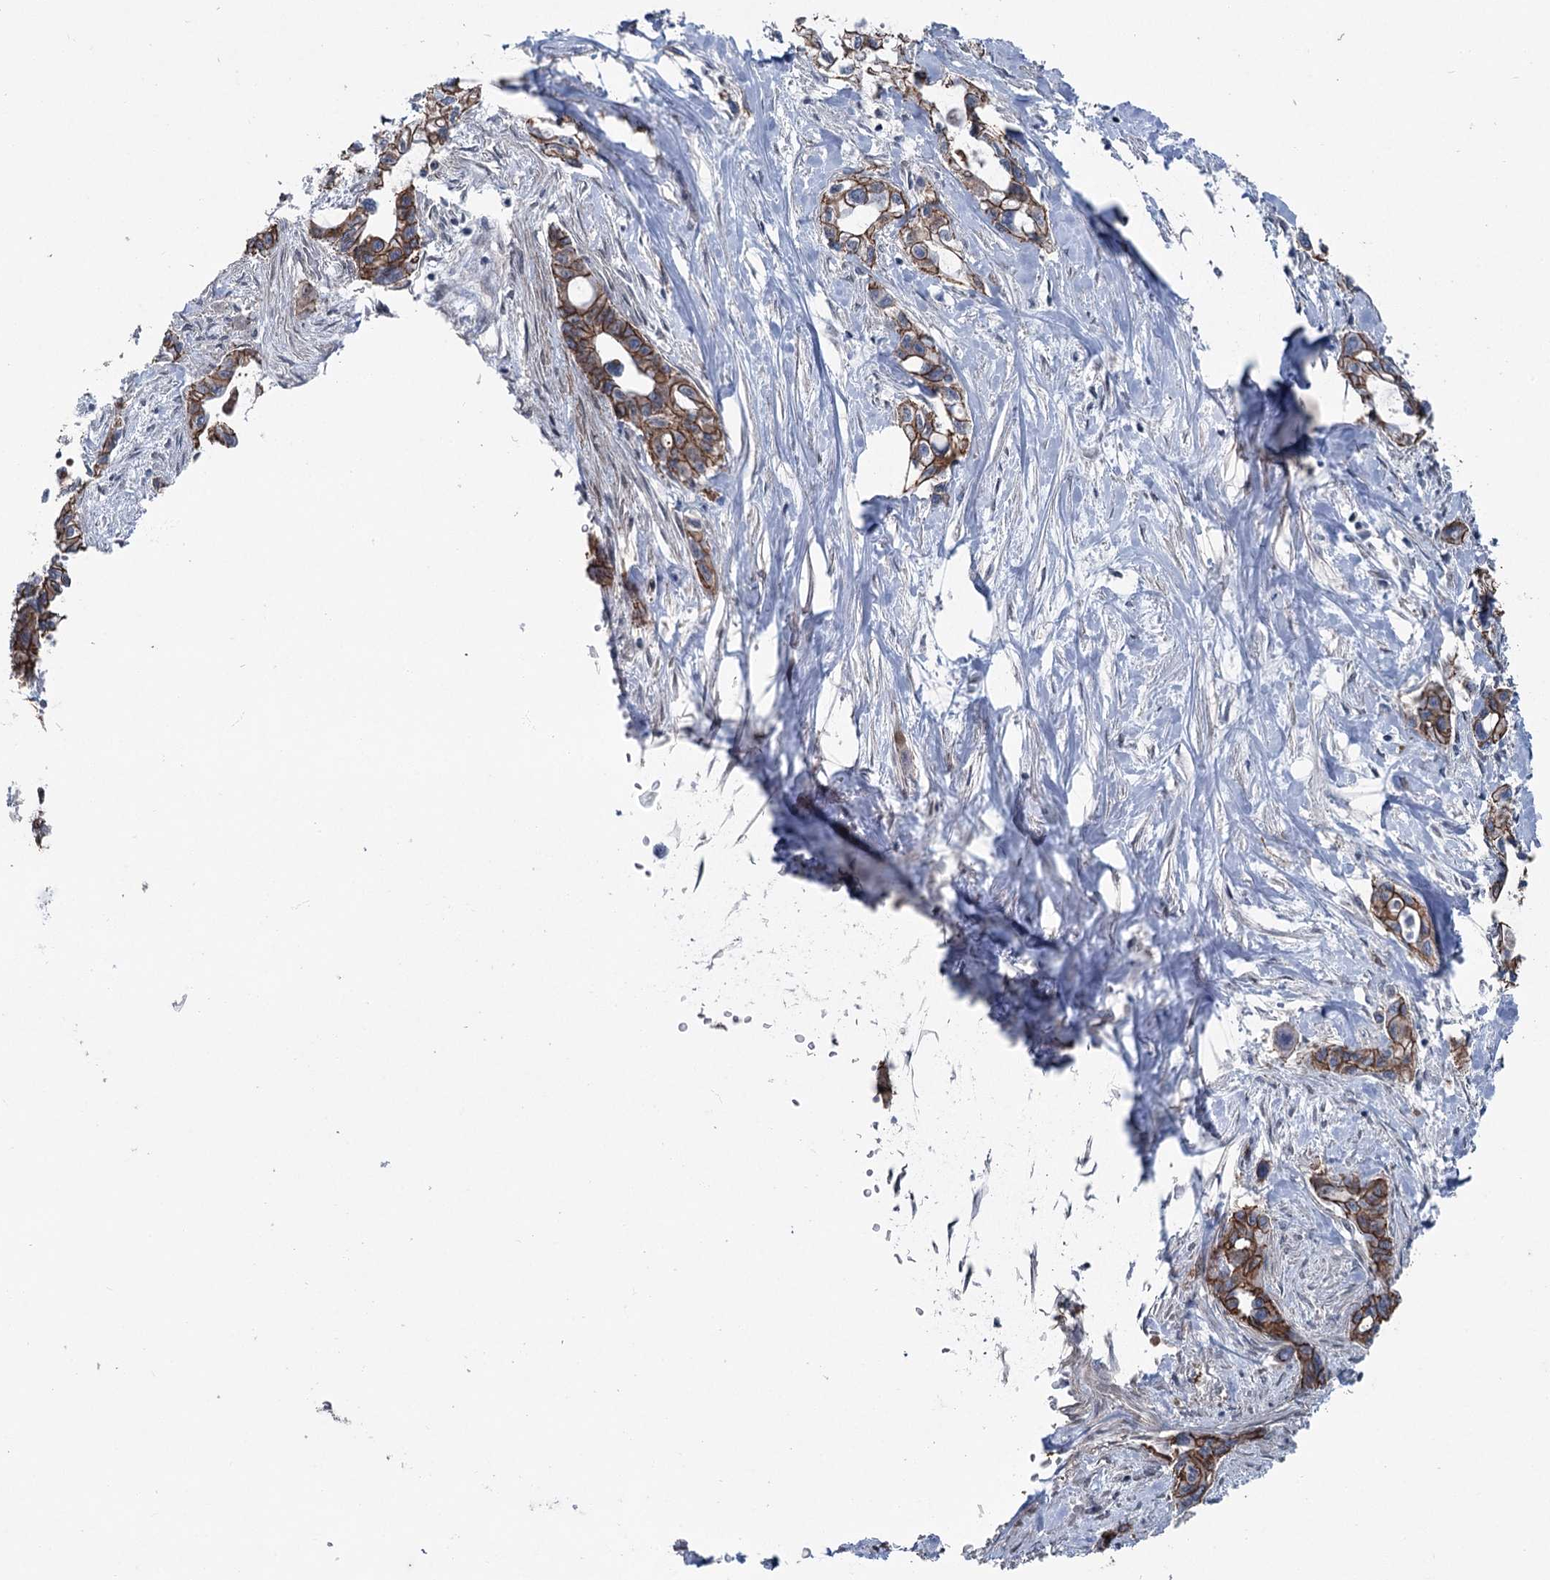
{"staining": {"intensity": "strong", "quantity": ">75%", "location": "cytoplasmic/membranous"}, "tissue": "pancreatic cancer", "cell_type": "Tumor cells", "image_type": "cancer", "snomed": [{"axis": "morphology", "description": "Adenocarcinoma, NOS"}, {"axis": "topography", "description": "Pancreas"}], "caption": "Protein expression analysis of human pancreatic adenocarcinoma reveals strong cytoplasmic/membranous positivity in approximately >75% of tumor cells.", "gene": "FAM120B", "patient": {"sex": "male", "age": 75}}